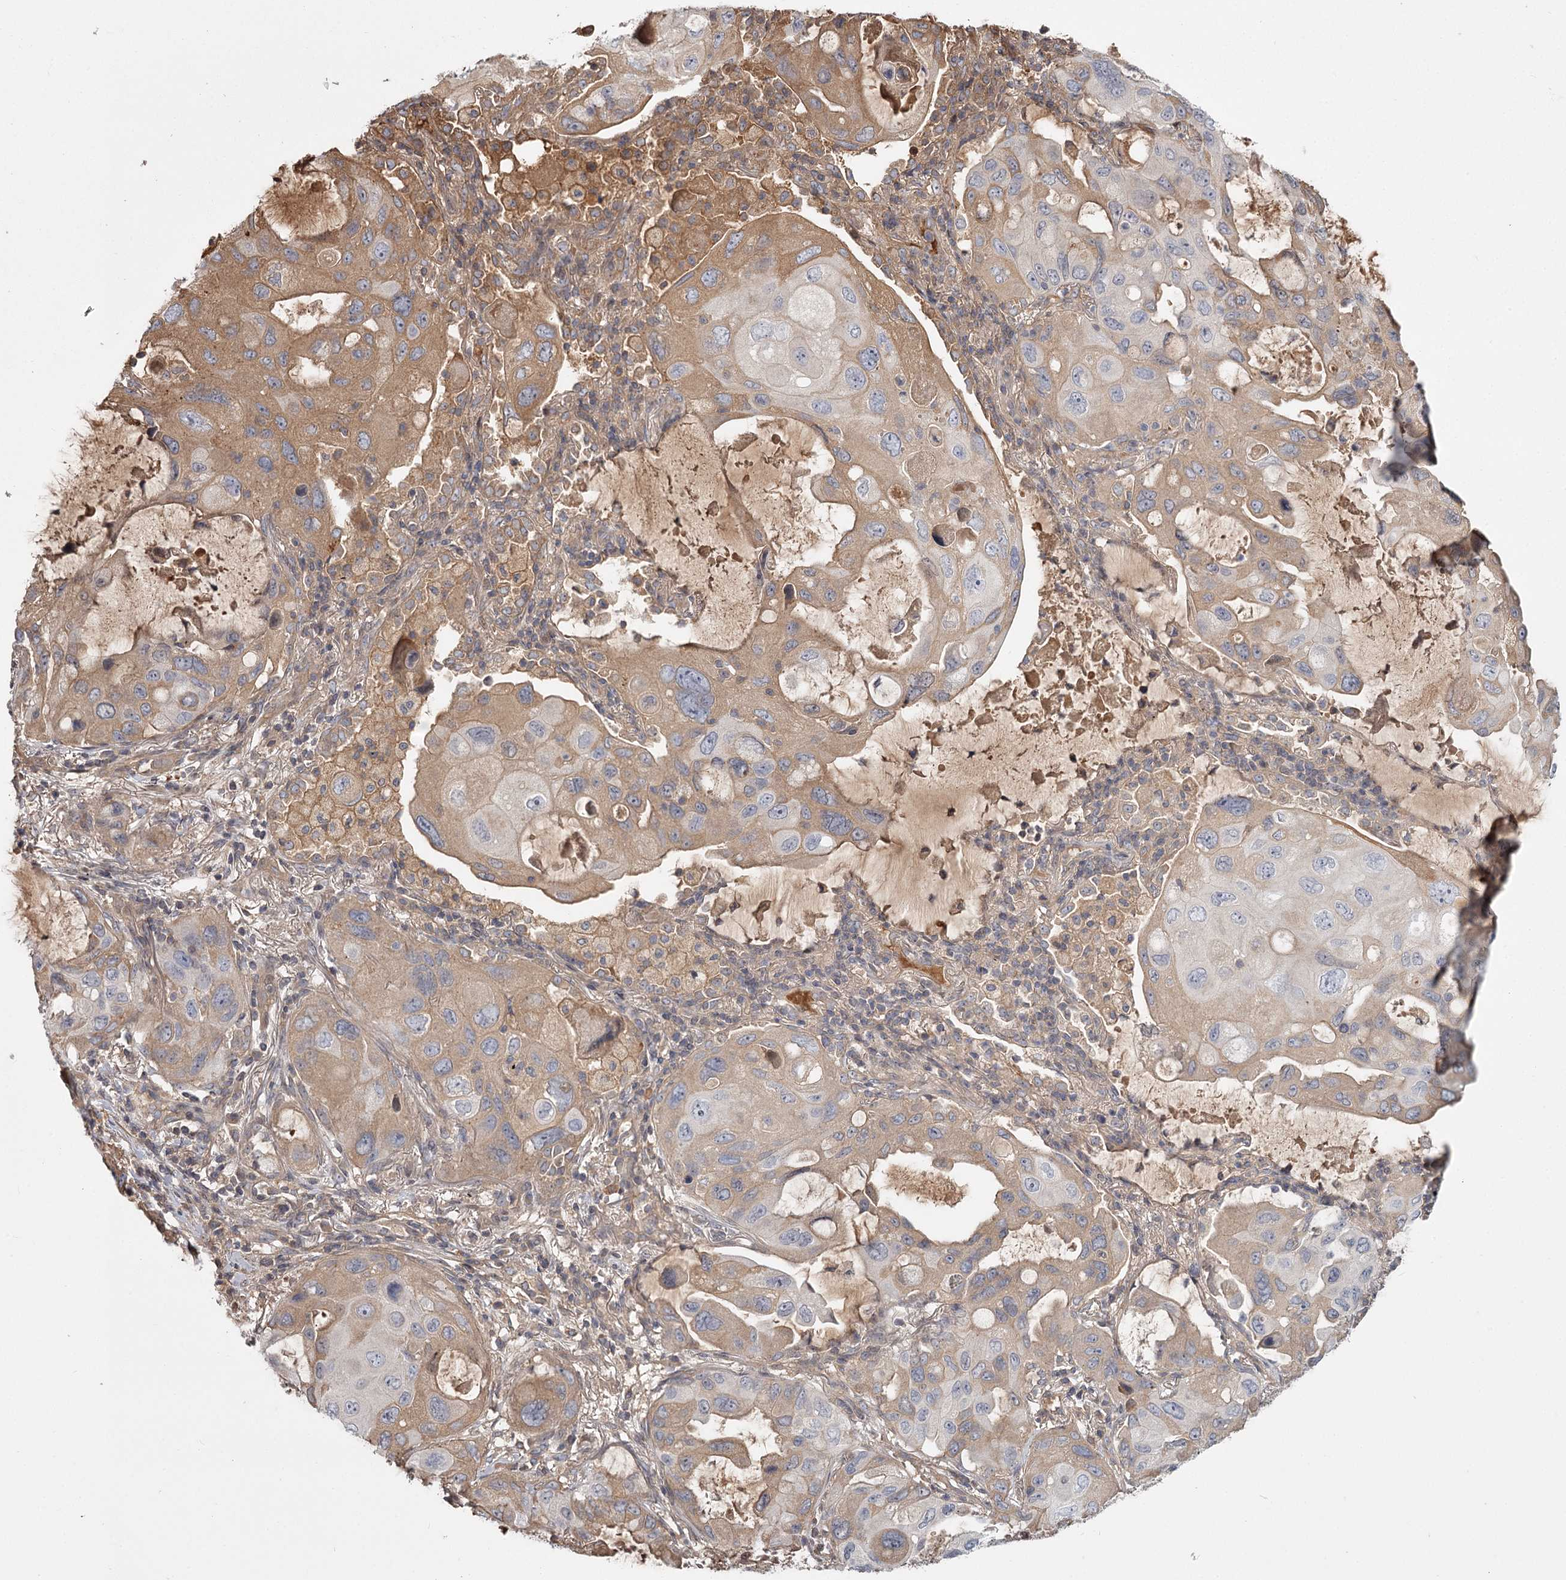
{"staining": {"intensity": "moderate", "quantity": "<25%", "location": "cytoplasmic/membranous"}, "tissue": "lung cancer", "cell_type": "Tumor cells", "image_type": "cancer", "snomed": [{"axis": "morphology", "description": "Squamous cell carcinoma, NOS"}, {"axis": "topography", "description": "Lung"}], "caption": "Immunohistochemistry (IHC) of human lung cancer reveals low levels of moderate cytoplasmic/membranous expression in about <25% of tumor cells.", "gene": "DHRS9", "patient": {"sex": "female", "age": 73}}